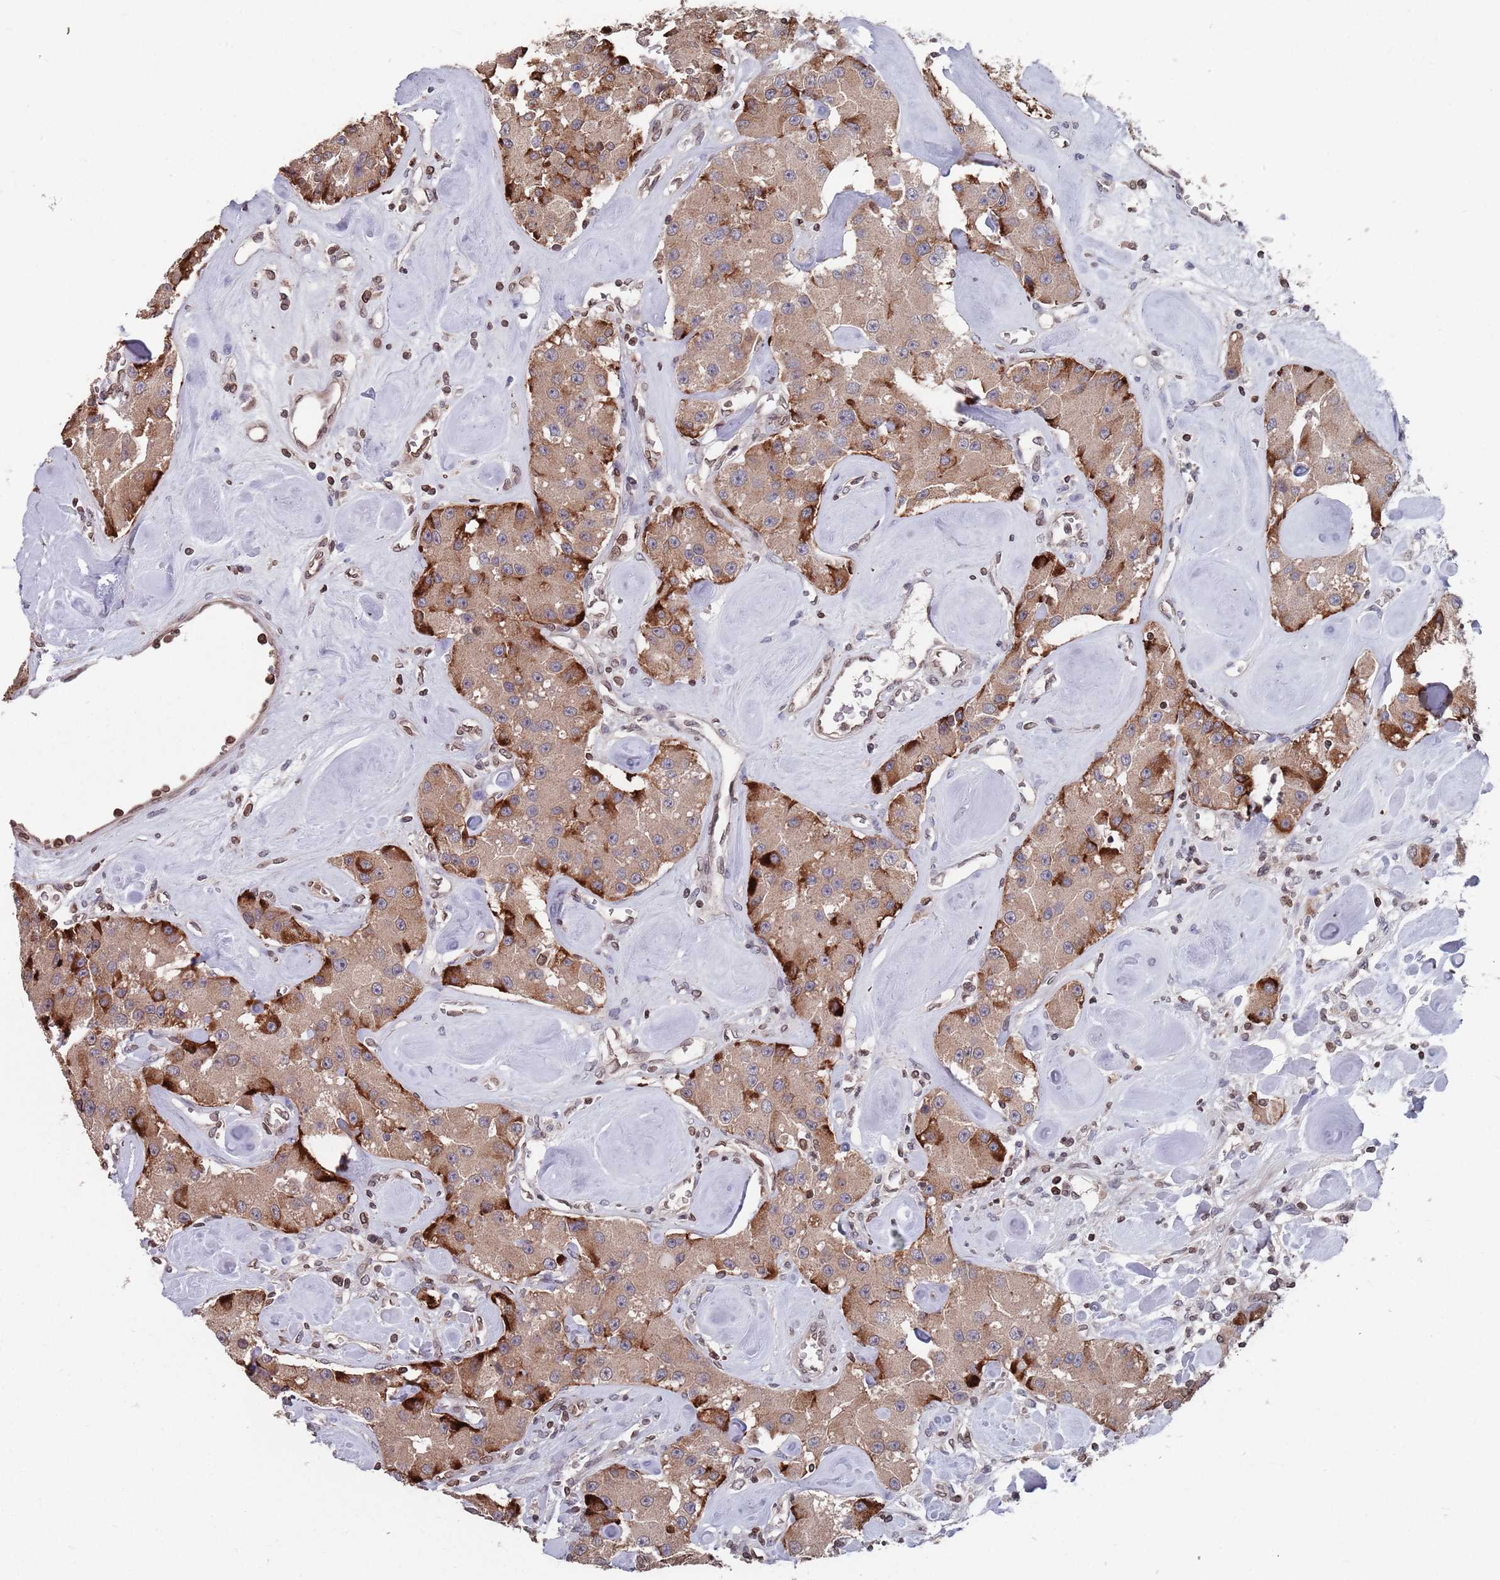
{"staining": {"intensity": "strong", "quantity": "<25%", "location": "cytoplasmic/membranous"}, "tissue": "carcinoid", "cell_type": "Tumor cells", "image_type": "cancer", "snomed": [{"axis": "morphology", "description": "Carcinoid, malignant, NOS"}, {"axis": "topography", "description": "Pancreas"}], "caption": "A brown stain highlights strong cytoplasmic/membranous staining of a protein in human carcinoid (malignant) tumor cells. (DAB = brown stain, brightfield microscopy at high magnification).", "gene": "SDHAF3", "patient": {"sex": "male", "age": 41}}